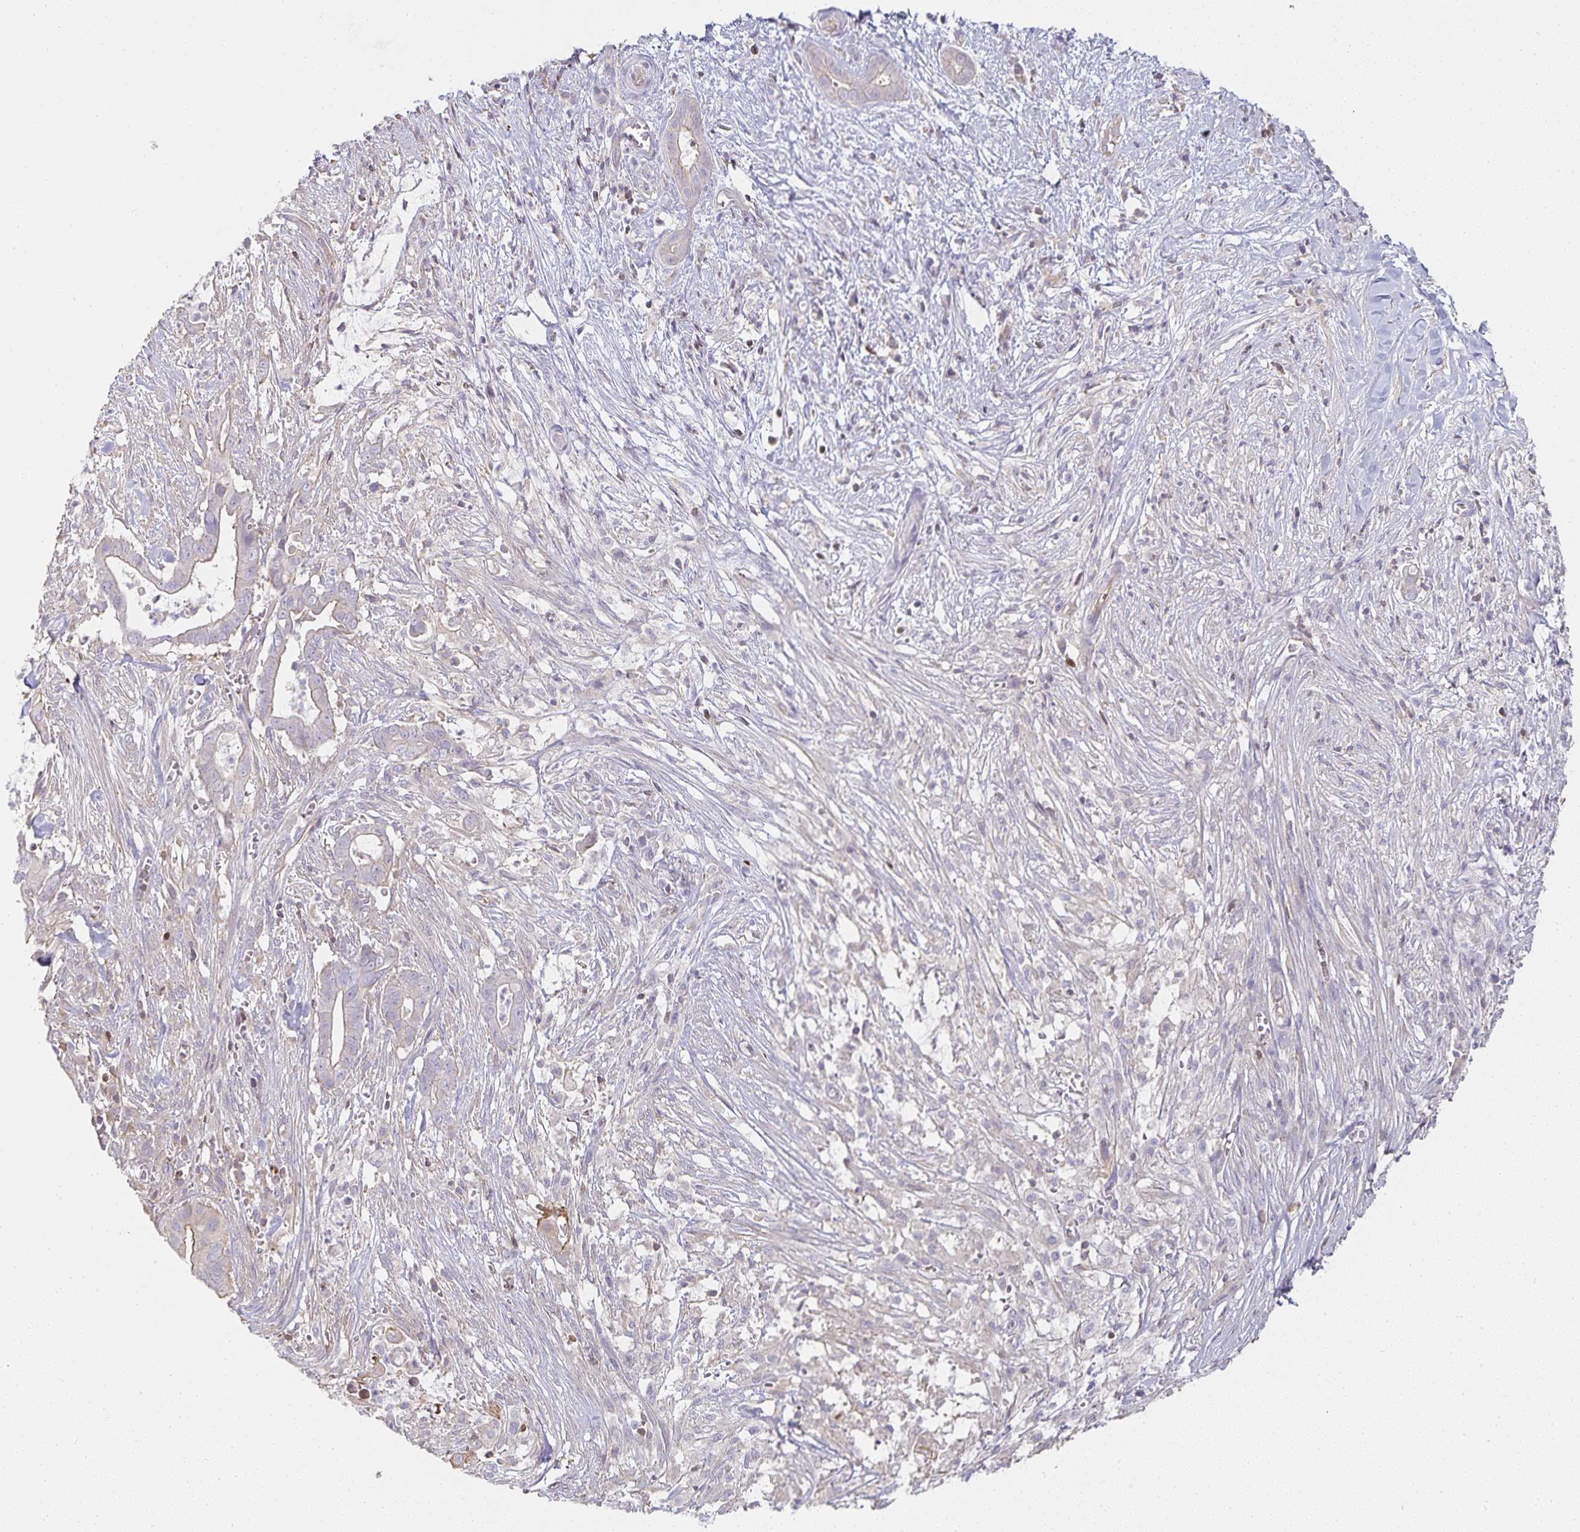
{"staining": {"intensity": "weak", "quantity": "<25%", "location": "cytoplasmic/membranous"}, "tissue": "pancreatic cancer", "cell_type": "Tumor cells", "image_type": "cancer", "snomed": [{"axis": "morphology", "description": "Adenocarcinoma, NOS"}, {"axis": "topography", "description": "Pancreas"}], "caption": "This is a photomicrograph of immunohistochemistry (IHC) staining of pancreatic adenocarcinoma, which shows no positivity in tumor cells.", "gene": "GATA3", "patient": {"sex": "male", "age": 61}}